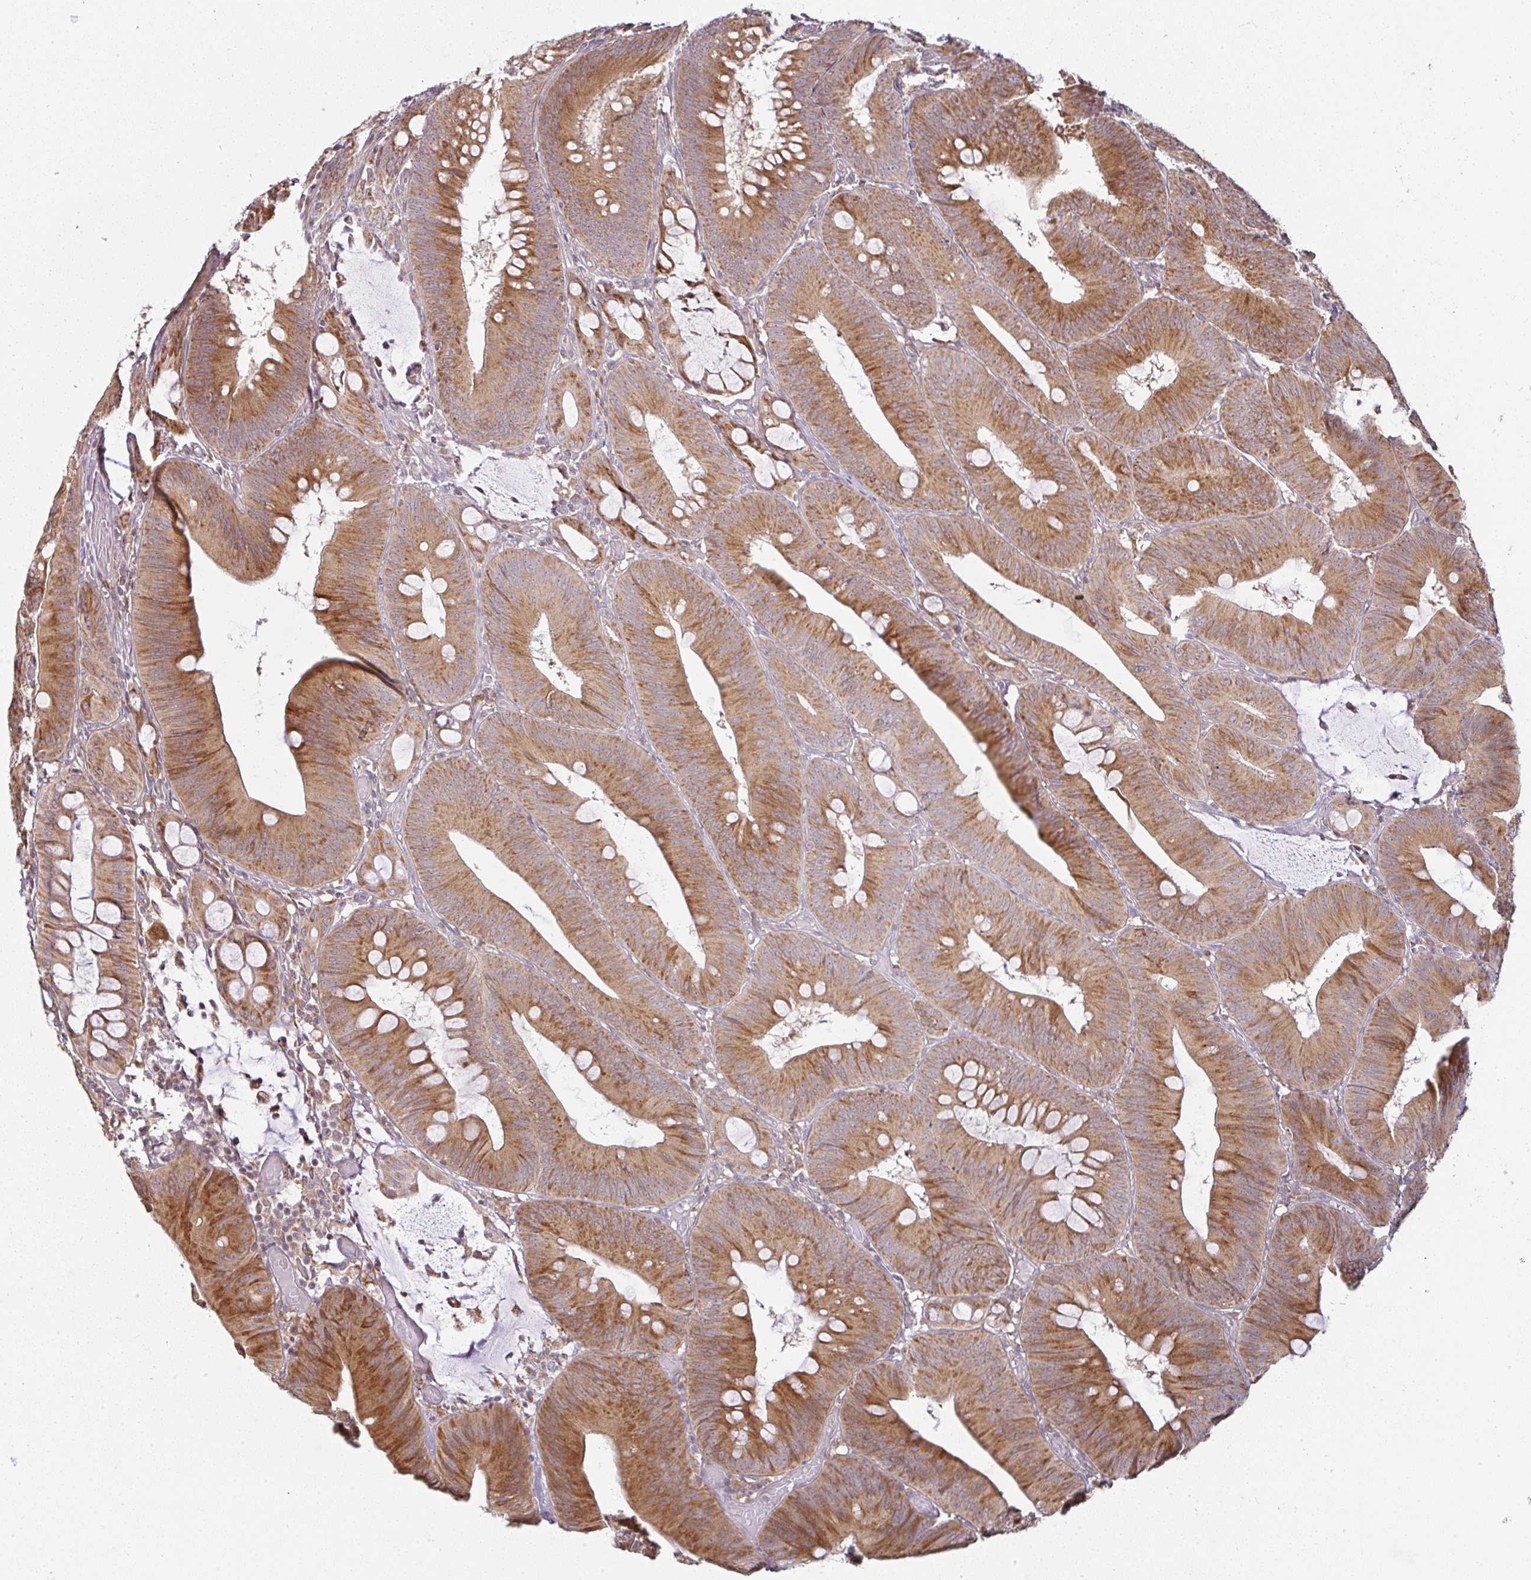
{"staining": {"intensity": "strong", "quantity": ">75%", "location": "cytoplasmic/membranous"}, "tissue": "colorectal cancer", "cell_type": "Tumor cells", "image_type": "cancer", "snomed": [{"axis": "morphology", "description": "Adenocarcinoma, NOS"}, {"axis": "topography", "description": "Colon"}], "caption": "Brown immunohistochemical staining in human adenocarcinoma (colorectal) reveals strong cytoplasmic/membranous expression in approximately >75% of tumor cells.", "gene": "MOB1A", "patient": {"sex": "male", "age": 84}}